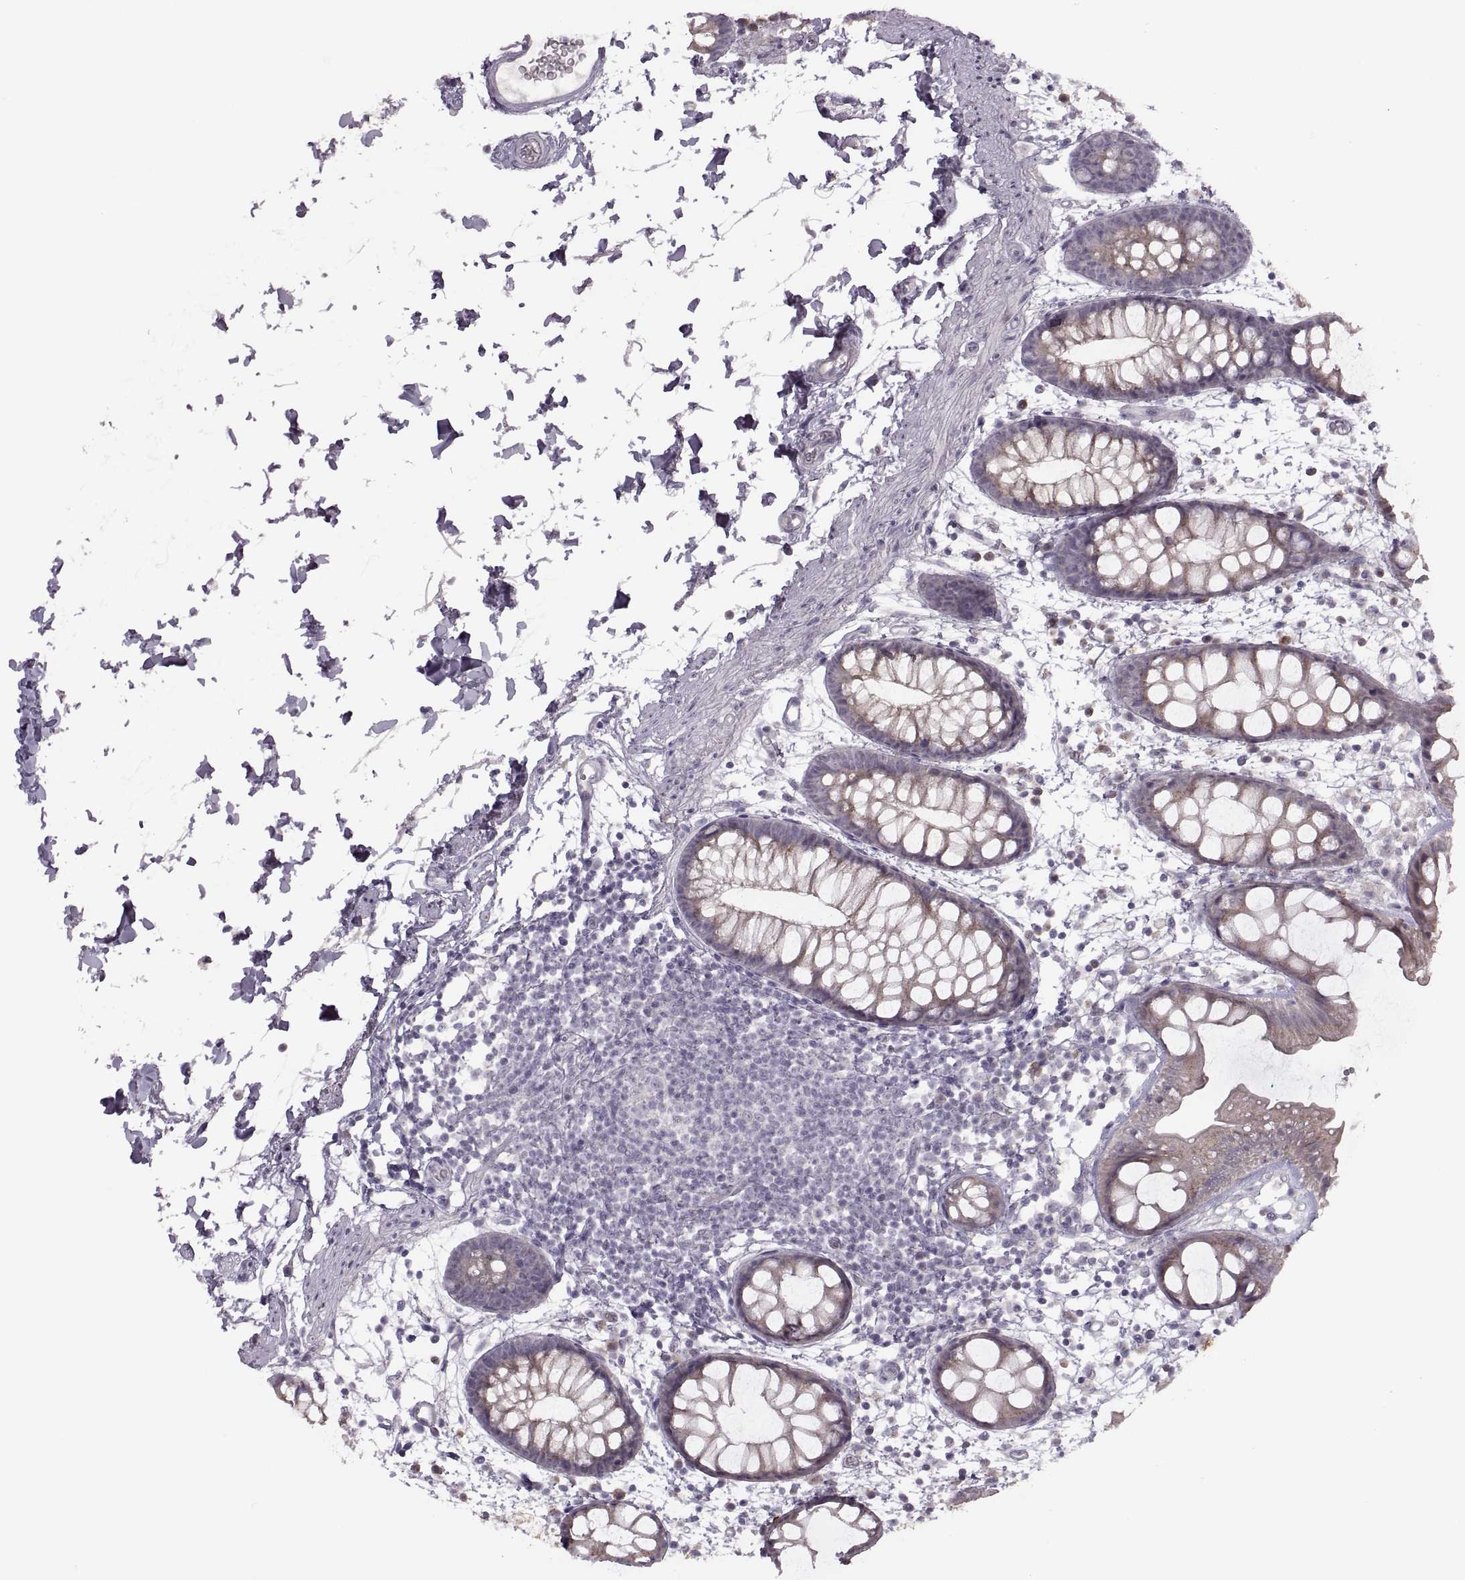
{"staining": {"intensity": "weak", "quantity": "25%-75%", "location": "cytoplasmic/membranous"}, "tissue": "rectum", "cell_type": "Glandular cells", "image_type": "normal", "snomed": [{"axis": "morphology", "description": "Normal tissue, NOS"}, {"axis": "topography", "description": "Rectum"}], "caption": "A brown stain labels weak cytoplasmic/membranous positivity of a protein in glandular cells of benign human rectum.", "gene": "H2AP", "patient": {"sex": "male", "age": 57}}